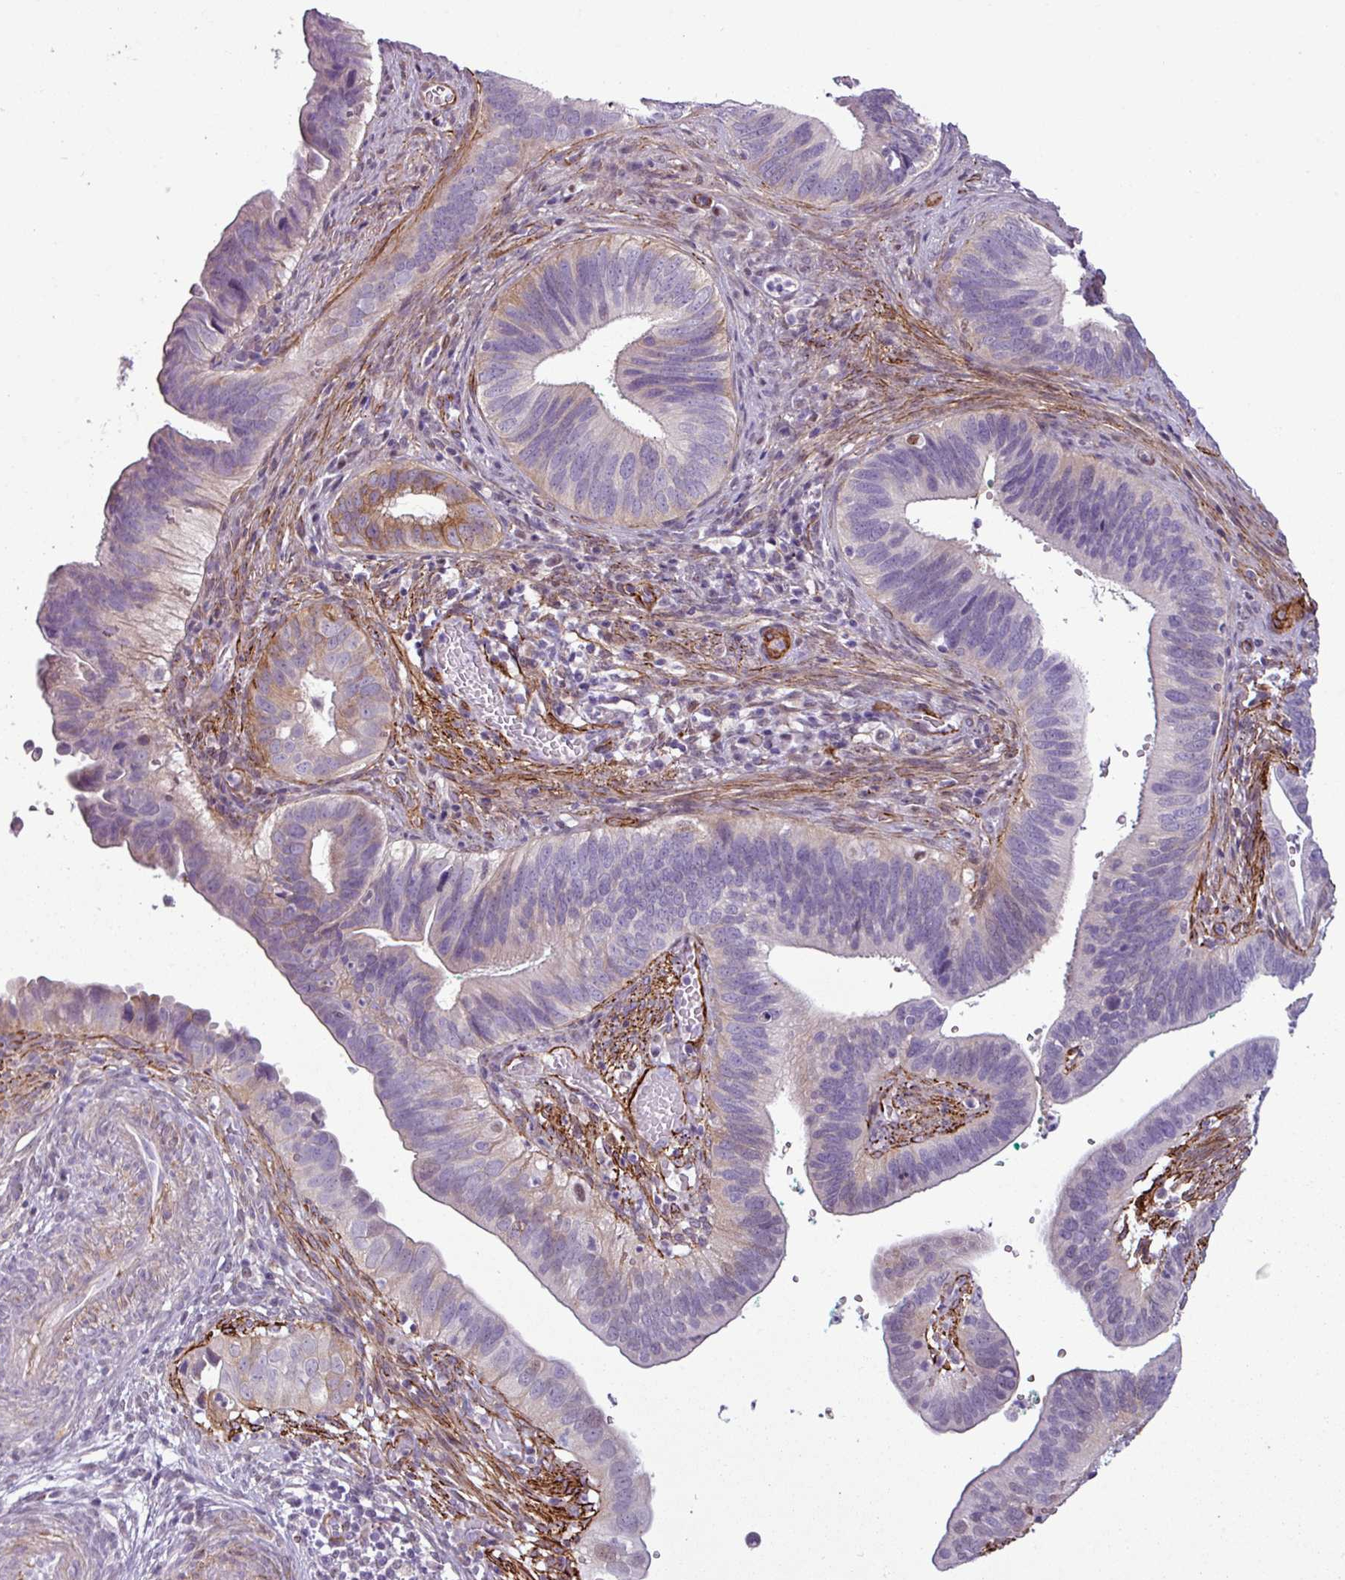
{"staining": {"intensity": "moderate", "quantity": "<25%", "location": "cytoplasmic/membranous,nuclear"}, "tissue": "cervical cancer", "cell_type": "Tumor cells", "image_type": "cancer", "snomed": [{"axis": "morphology", "description": "Adenocarcinoma, NOS"}, {"axis": "topography", "description": "Cervix"}], "caption": "Tumor cells exhibit low levels of moderate cytoplasmic/membranous and nuclear expression in about <25% of cells in cervical cancer.", "gene": "ATP10A", "patient": {"sex": "female", "age": 42}}